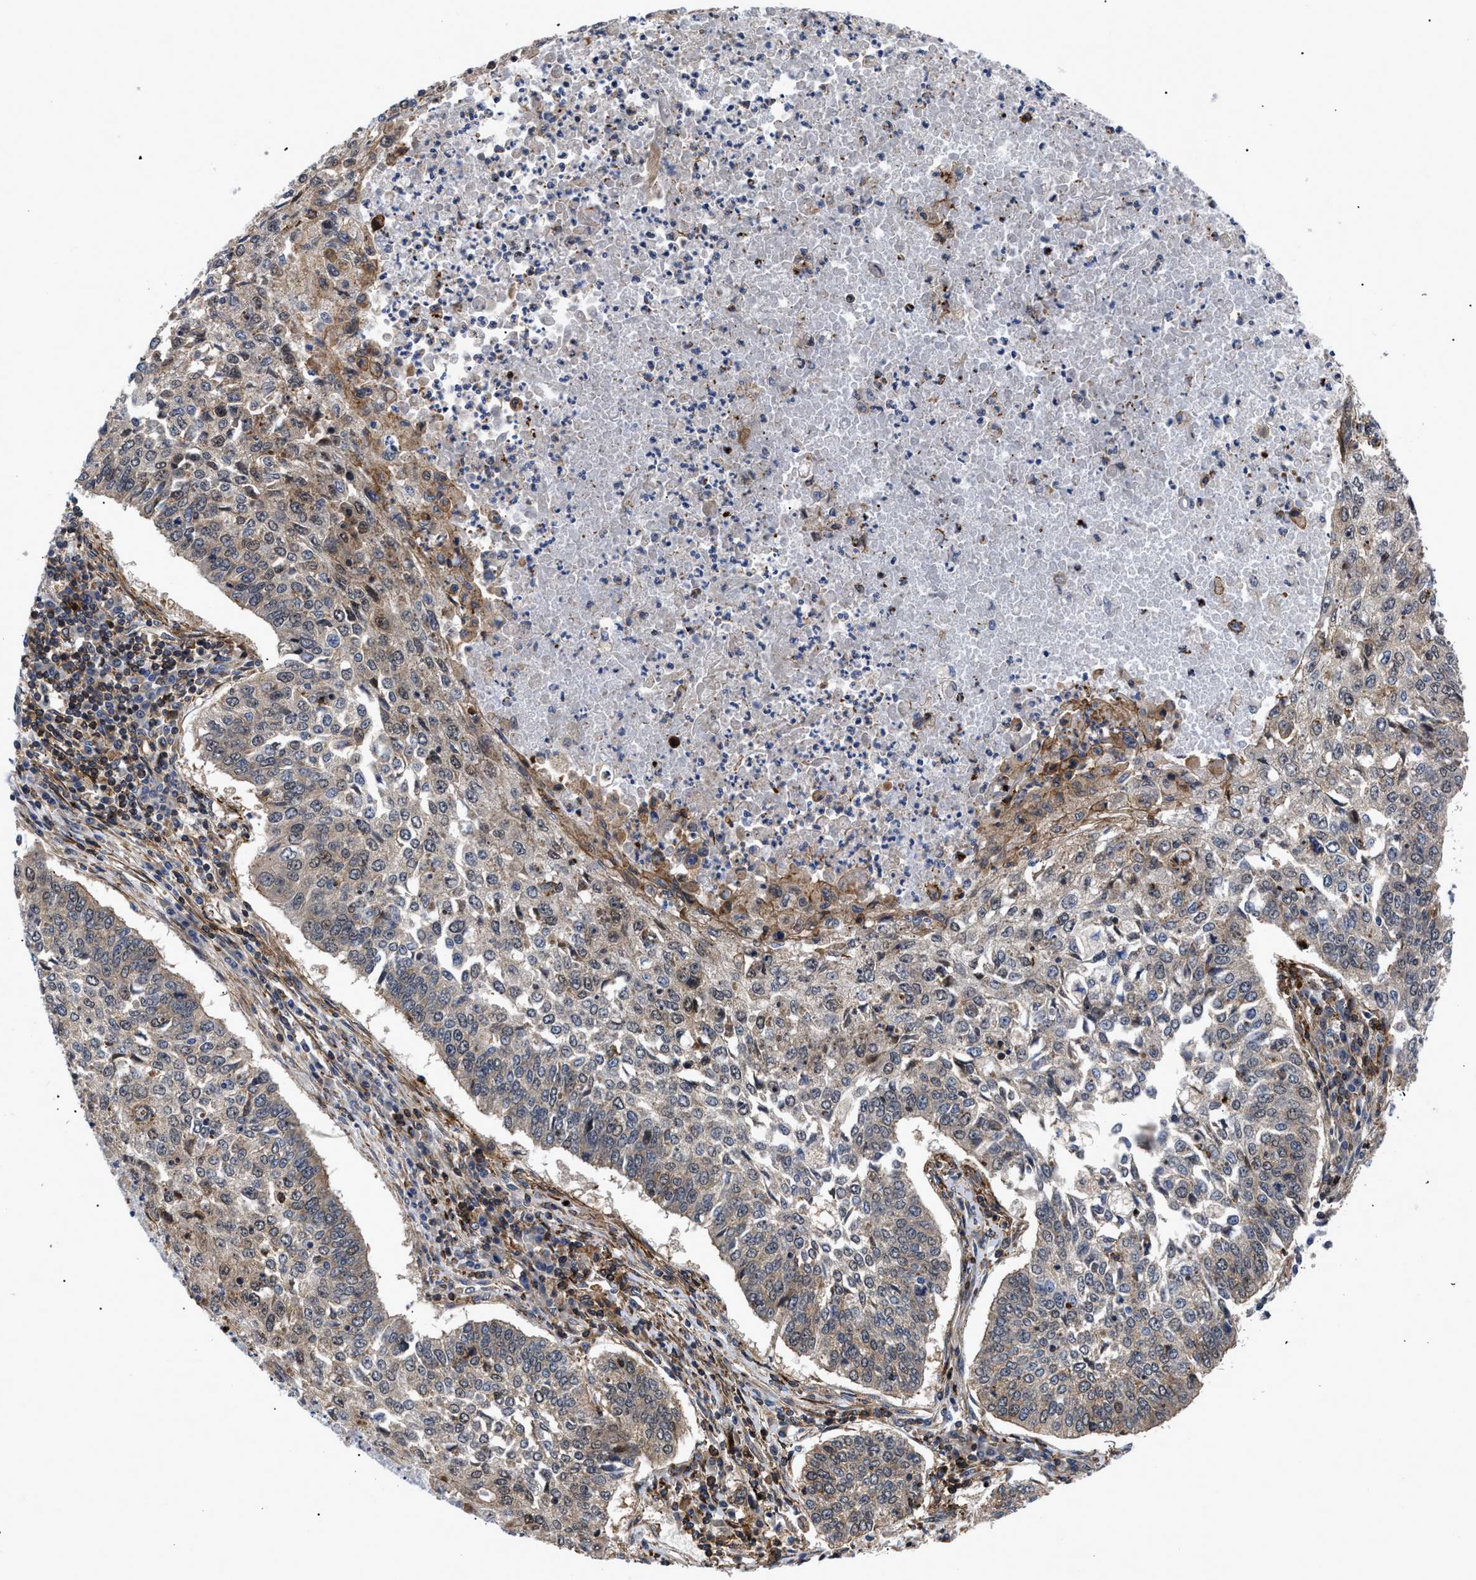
{"staining": {"intensity": "moderate", "quantity": "<25%", "location": "cytoplasmic/membranous"}, "tissue": "lung cancer", "cell_type": "Tumor cells", "image_type": "cancer", "snomed": [{"axis": "morphology", "description": "Normal tissue, NOS"}, {"axis": "morphology", "description": "Squamous cell carcinoma, NOS"}, {"axis": "topography", "description": "Cartilage tissue"}, {"axis": "topography", "description": "Bronchus"}, {"axis": "topography", "description": "Lung"}], "caption": "The photomicrograph reveals staining of lung squamous cell carcinoma, revealing moderate cytoplasmic/membranous protein expression (brown color) within tumor cells. (DAB IHC, brown staining for protein, blue staining for nuclei).", "gene": "SPAST", "patient": {"sex": "female", "age": 49}}